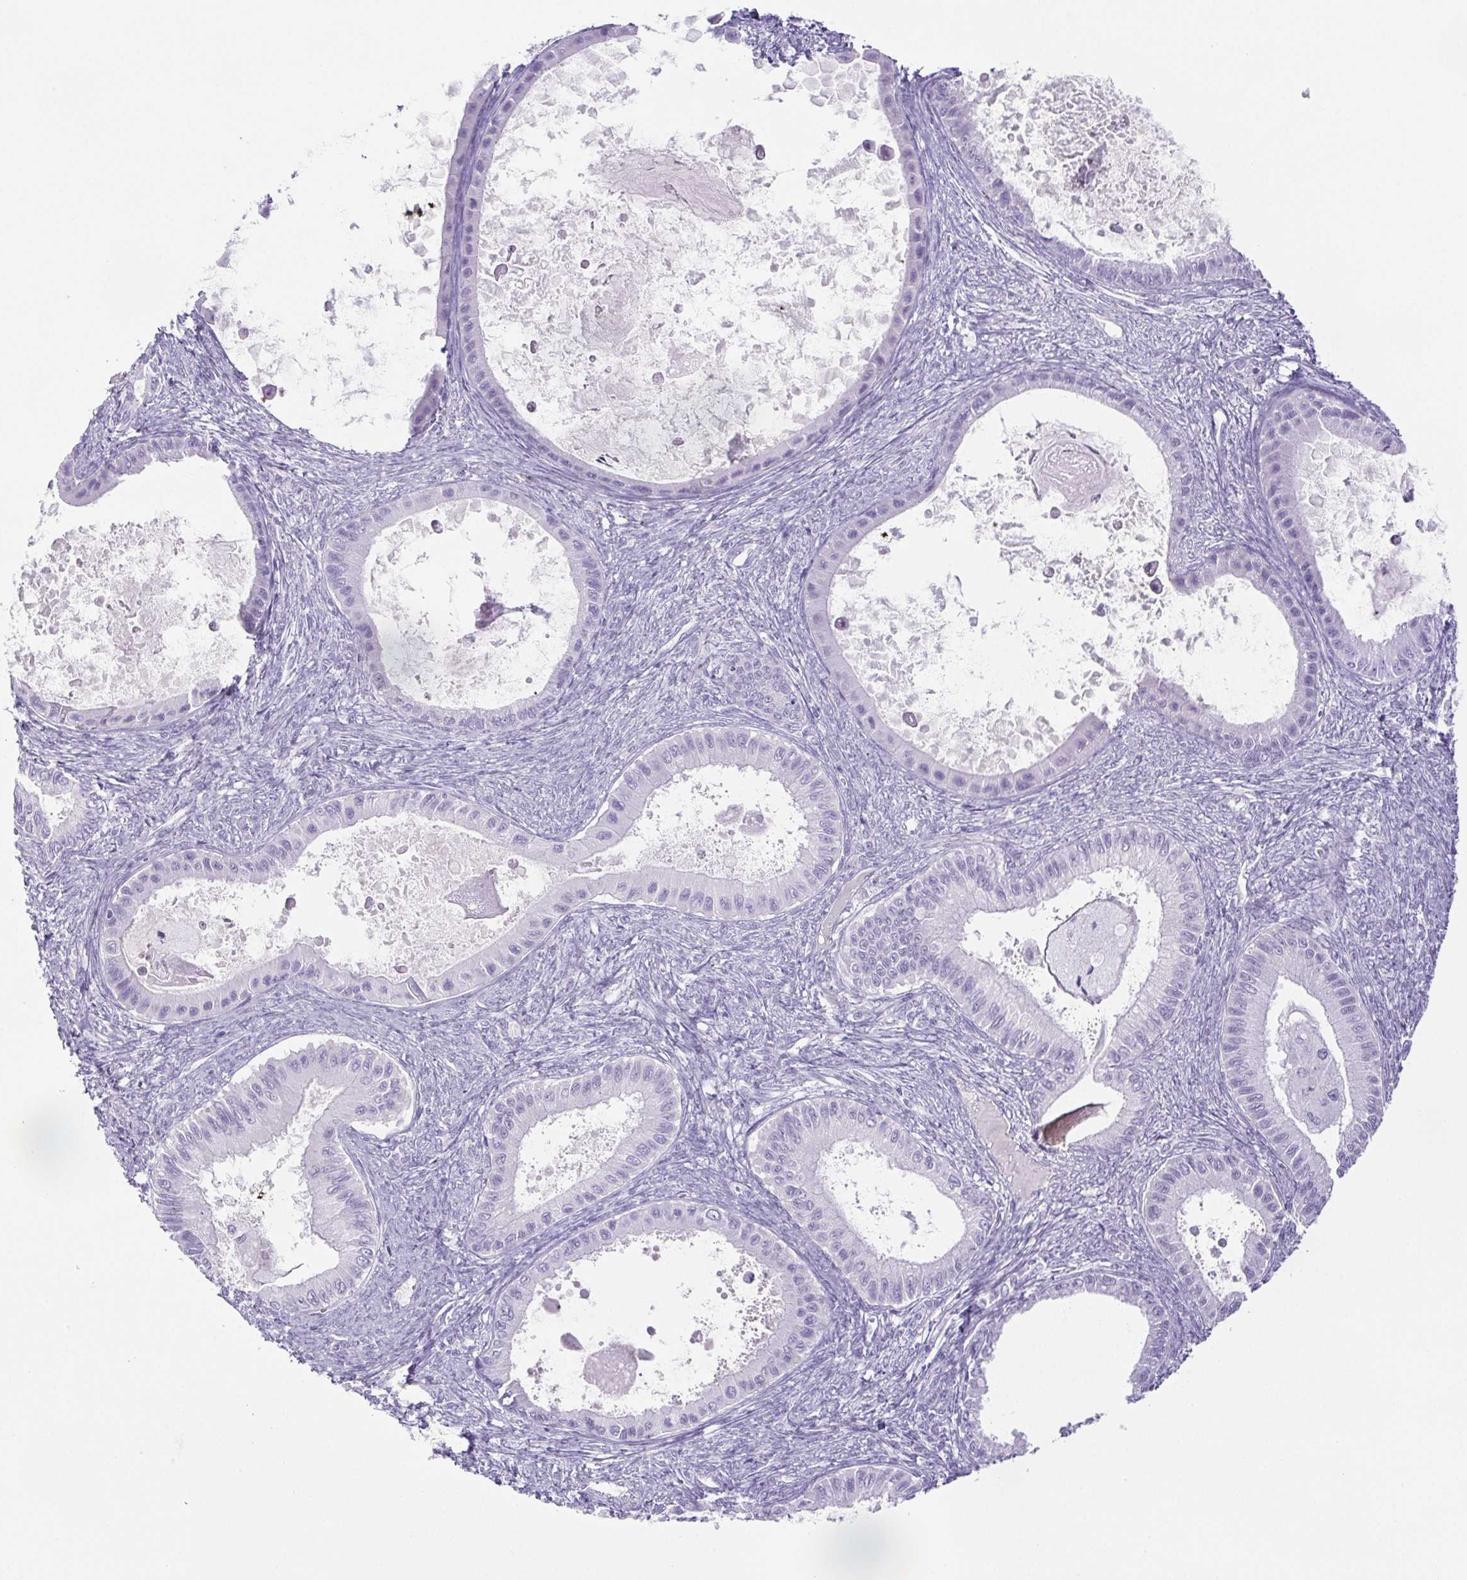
{"staining": {"intensity": "negative", "quantity": "none", "location": "none"}, "tissue": "ovarian cancer", "cell_type": "Tumor cells", "image_type": "cancer", "snomed": [{"axis": "morphology", "description": "Cystadenocarcinoma, mucinous, NOS"}, {"axis": "topography", "description": "Ovary"}], "caption": "Tumor cells are negative for protein expression in human ovarian cancer (mucinous cystadenocarcinoma). The staining is performed using DAB (3,3'-diaminobenzidine) brown chromogen with nuclei counter-stained in using hematoxylin.", "gene": "PAPPA2", "patient": {"sex": "female", "age": 64}}